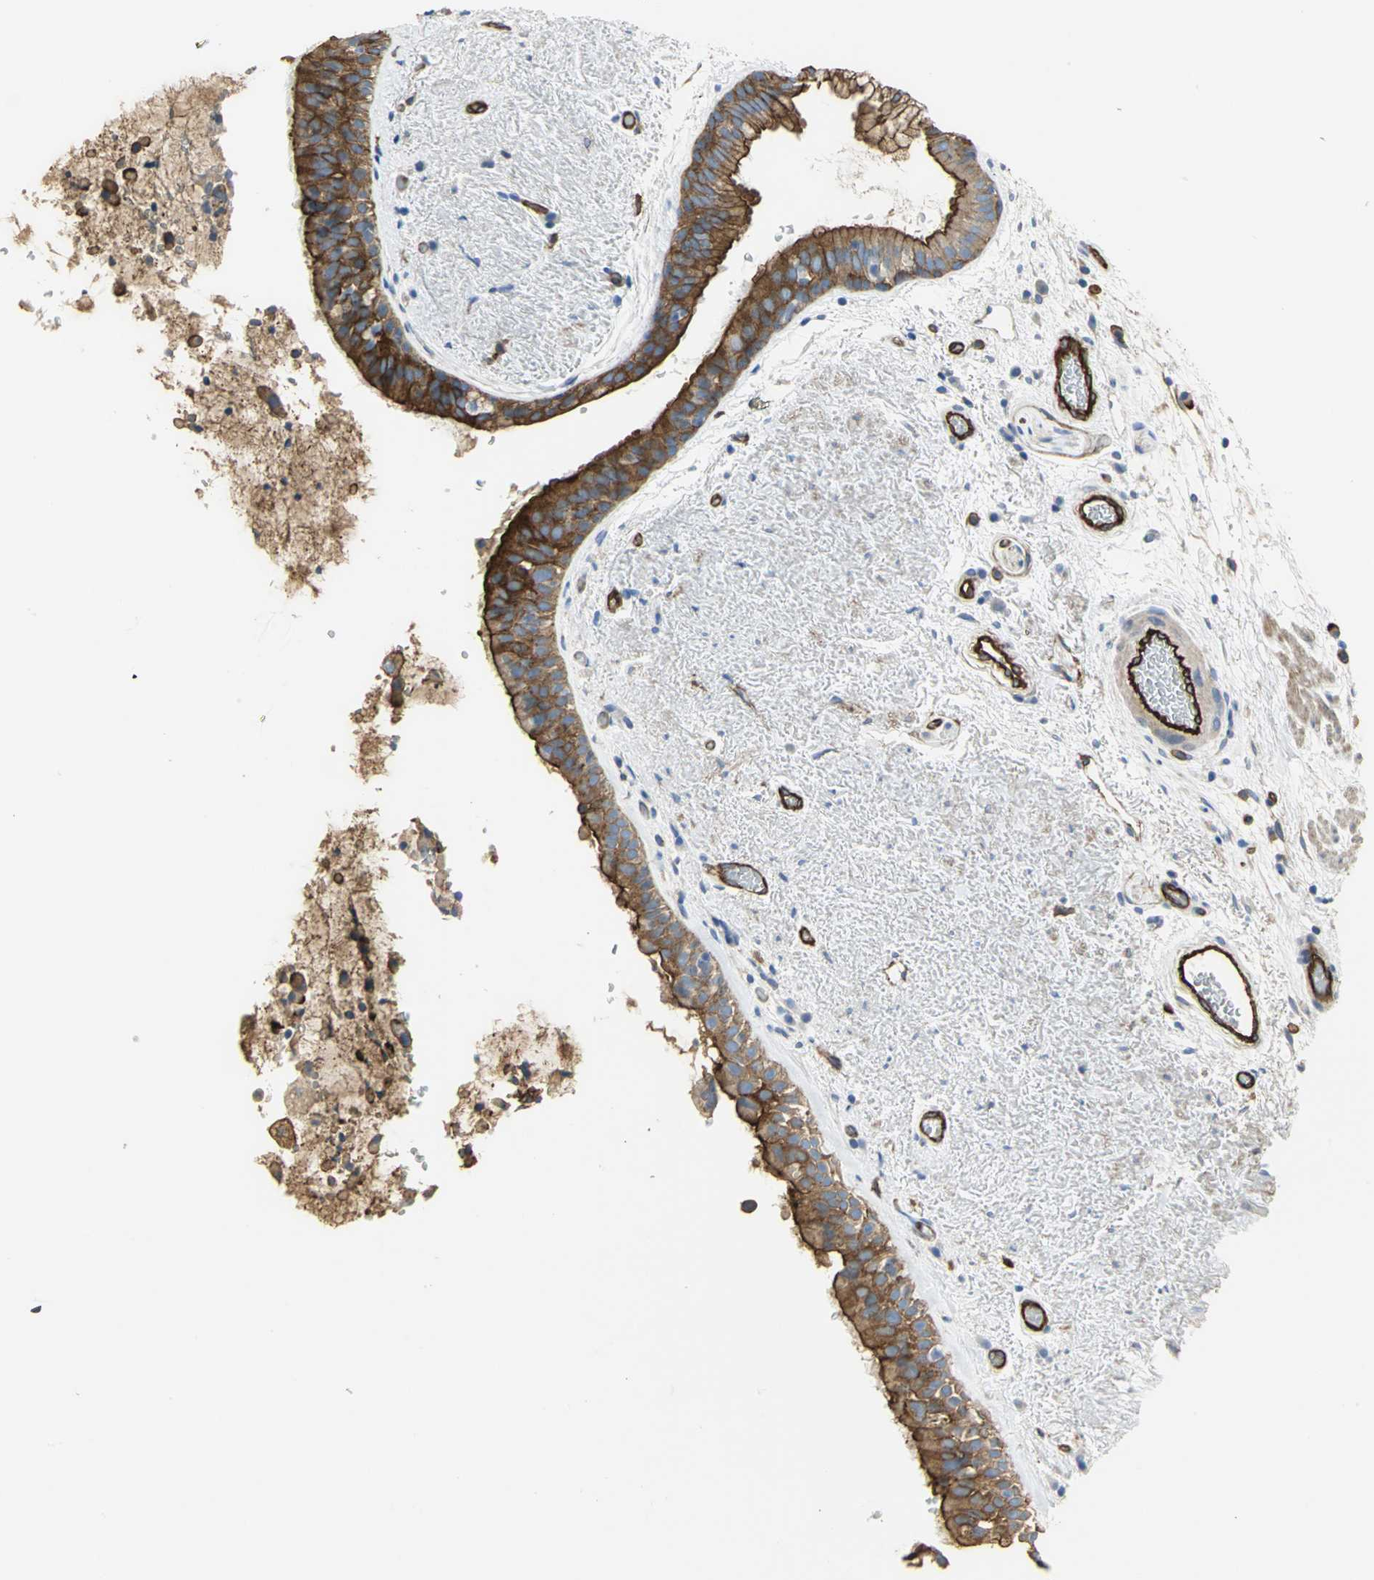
{"staining": {"intensity": "strong", "quantity": ">75%", "location": "cytoplasmic/membranous"}, "tissue": "bronchus", "cell_type": "Respiratory epithelial cells", "image_type": "normal", "snomed": [{"axis": "morphology", "description": "Normal tissue, NOS"}, {"axis": "topography", "description": "Bronchus"}], "caption": "Normal bronchus displays strong cytoplasmic/membranous expression in approximately >75% of respiratory epithelial cells, visualized by immunohistochemistry.", "gene": "FLNB", "patient": {"sex": "female", "age": 54}}